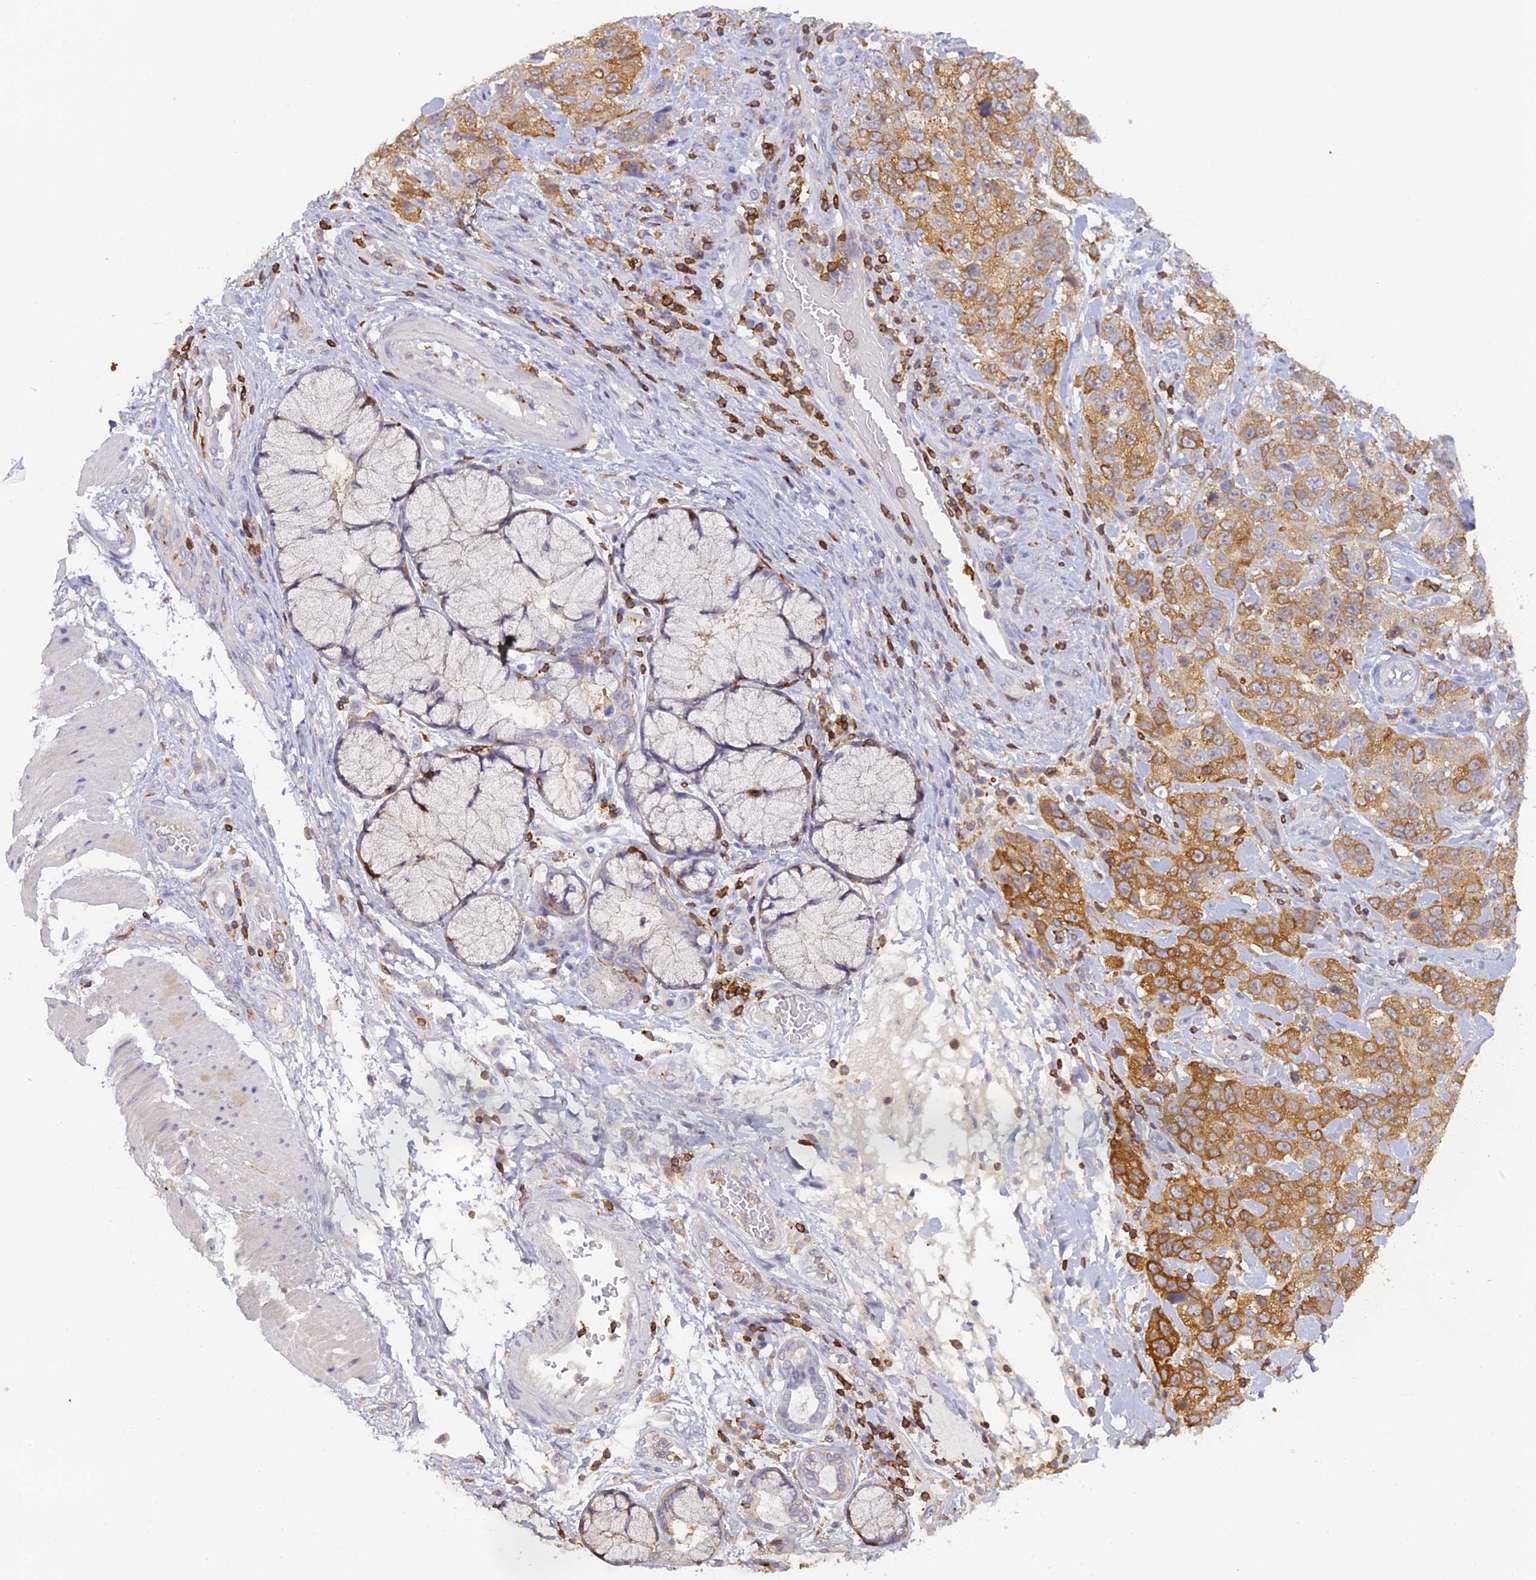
{"staining": {"intensity": "moderate", "quantity": ">75%", "location": "cytoplasmic/membranous"}, "tissue": "stomach cancer", "cell_type": "Tumor cells", "image_type": "cancer", "snomed": [{"axis": "morphology", "description": "Adenocarcinoma, NOS"}, {"axis": "topography", "description": "Stomach"}], "caption": "Human stomach cancer (adenocarcinoma) stained for a protein (brown) reveals moderate cytoplasmic/membranous positive positivity in approximately >75% of tumor cells.", "gene": "FYB1", "patient": {"sex": "male", "age": 48}}